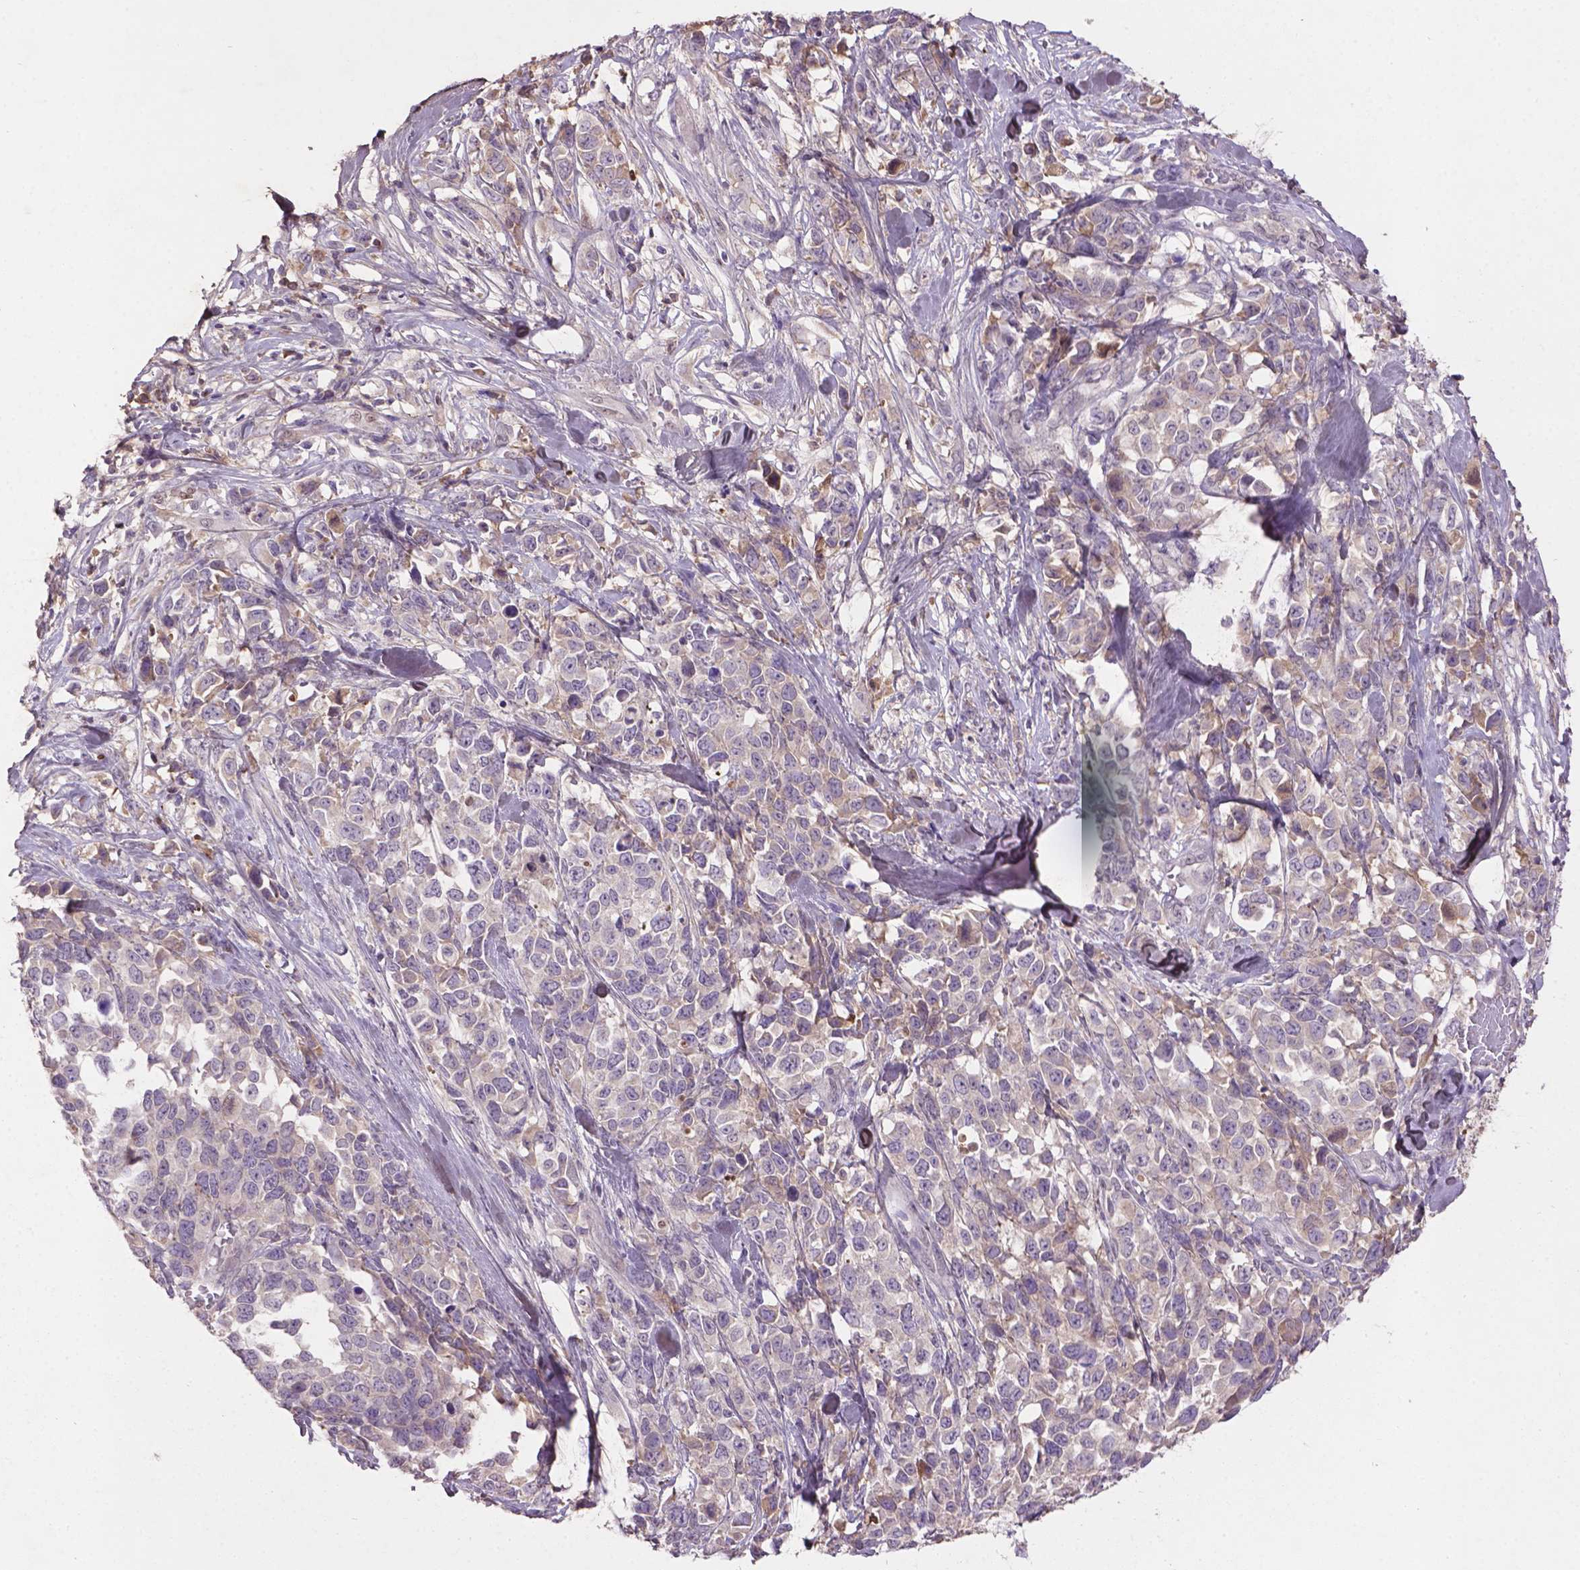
{"staining": {"intensity": "negative", "quantity": "none", "location": "none"}, "tissue": "melanoma", "cell_type": "Tumor cells", "image_type": "cancer", "snomed": [{"axis": "morphology", "description": "Malignant melanoma, Metastatic site"}, {"axis": "topography", "description": "Skin"}], "caption": "This is an immunohistochemistry (IHC) image of human melanoma. There is no staining in tumor cells.", "gene": "SOX17", "patient": {"sex": "male", "age": 84}}